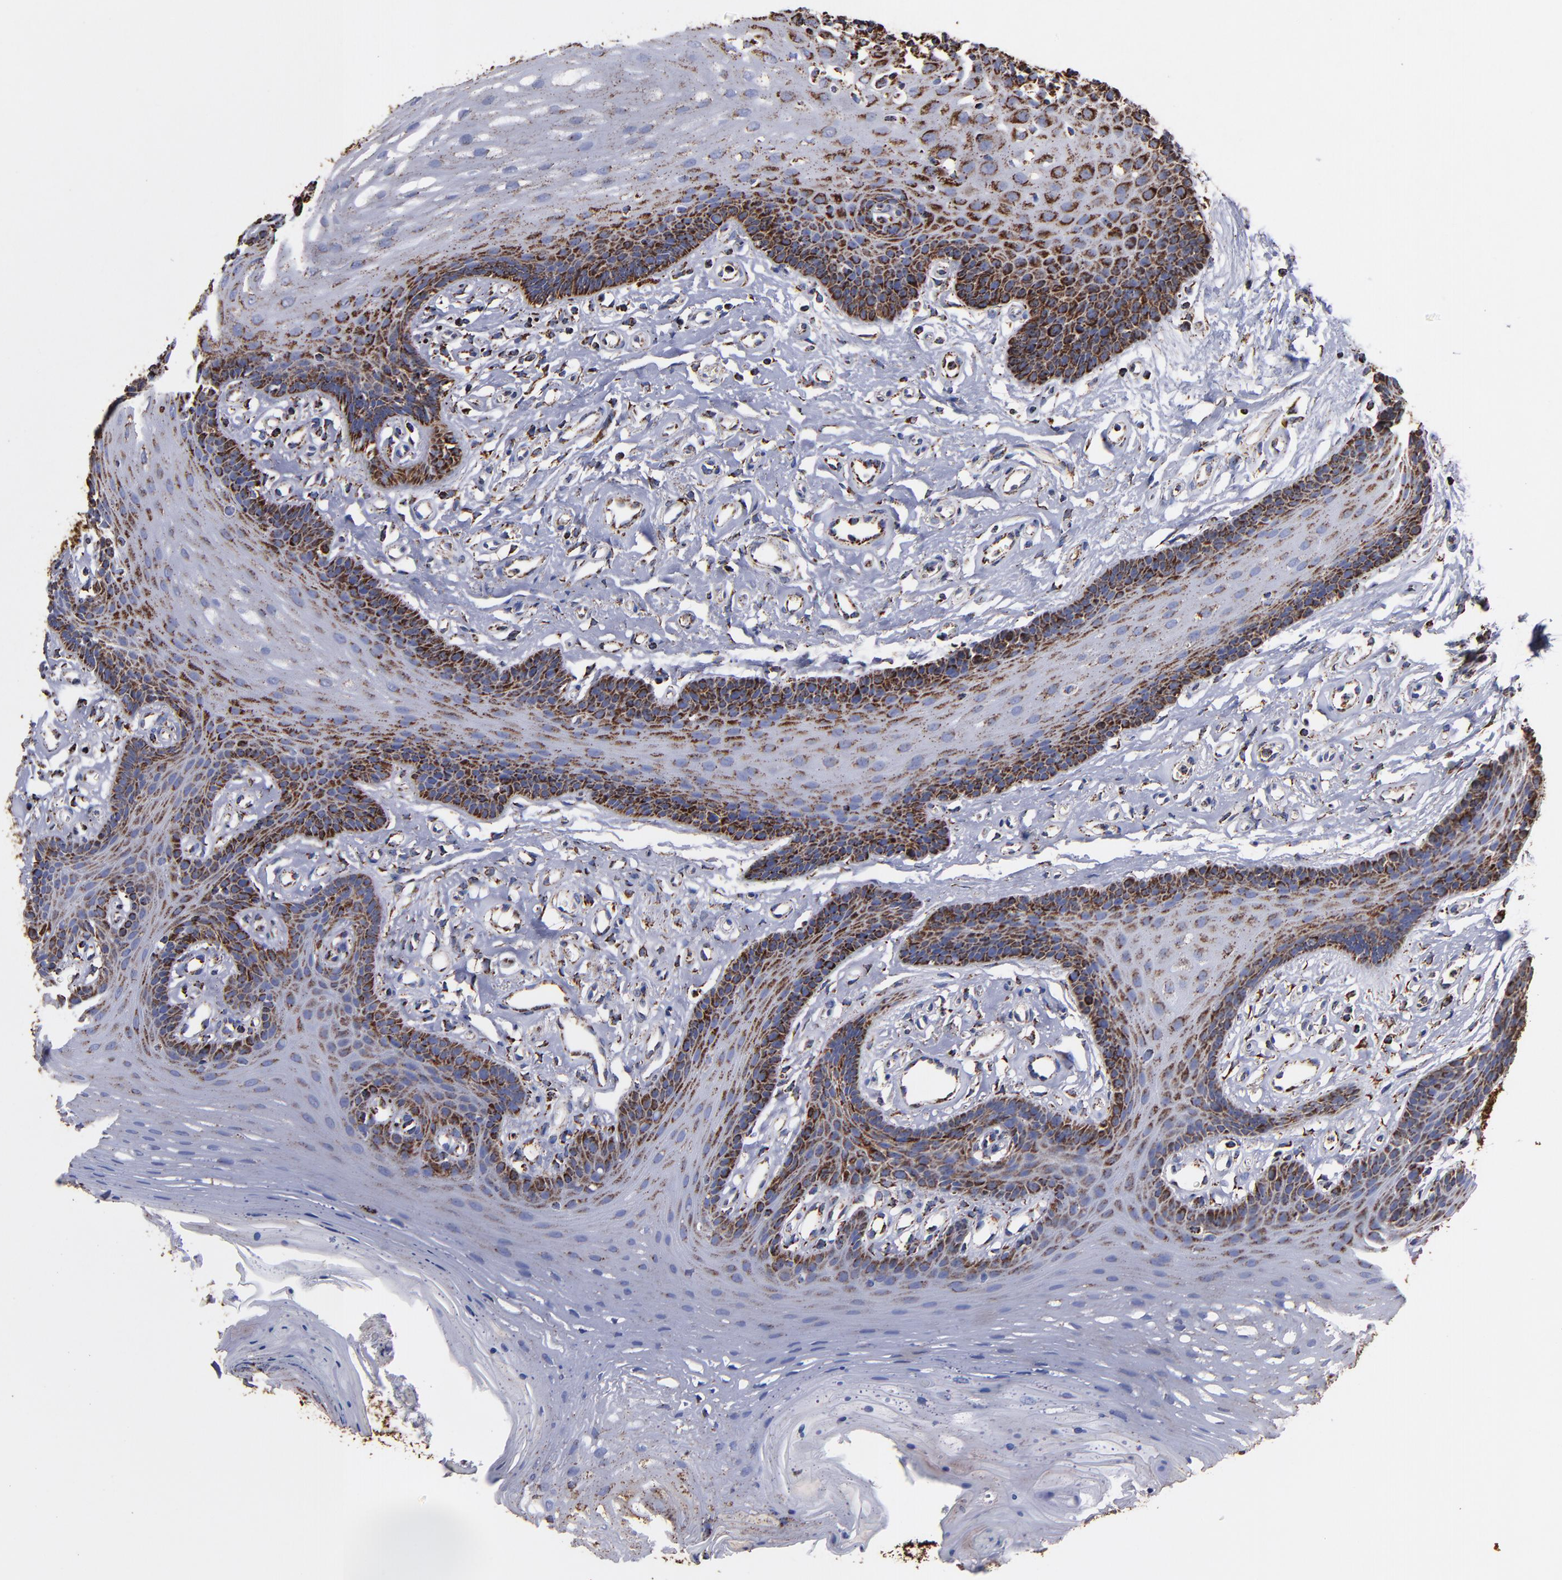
{"staining": {"intensity": "strong", "quantity": "25%-75%", "location": "cytoplasmic/membranous"}, "tissue": "oral mucosa", "cell_type": "Squamous epithelial cells", "image_type": "normal", "snomed": [{"axis": "morphology", "description": "Normal tissue, NOS"}, {"axis": "topography", "description": "Oral tissue"}], "caption": "Human oral mucosa stained for a protein (brown) exhibits strong cytoplasmic/membranous positive expression in about 25%-75% of squamous epithelial cells.", "gene": "SOD2", "patient": {"sex": "male", "age": 62}}